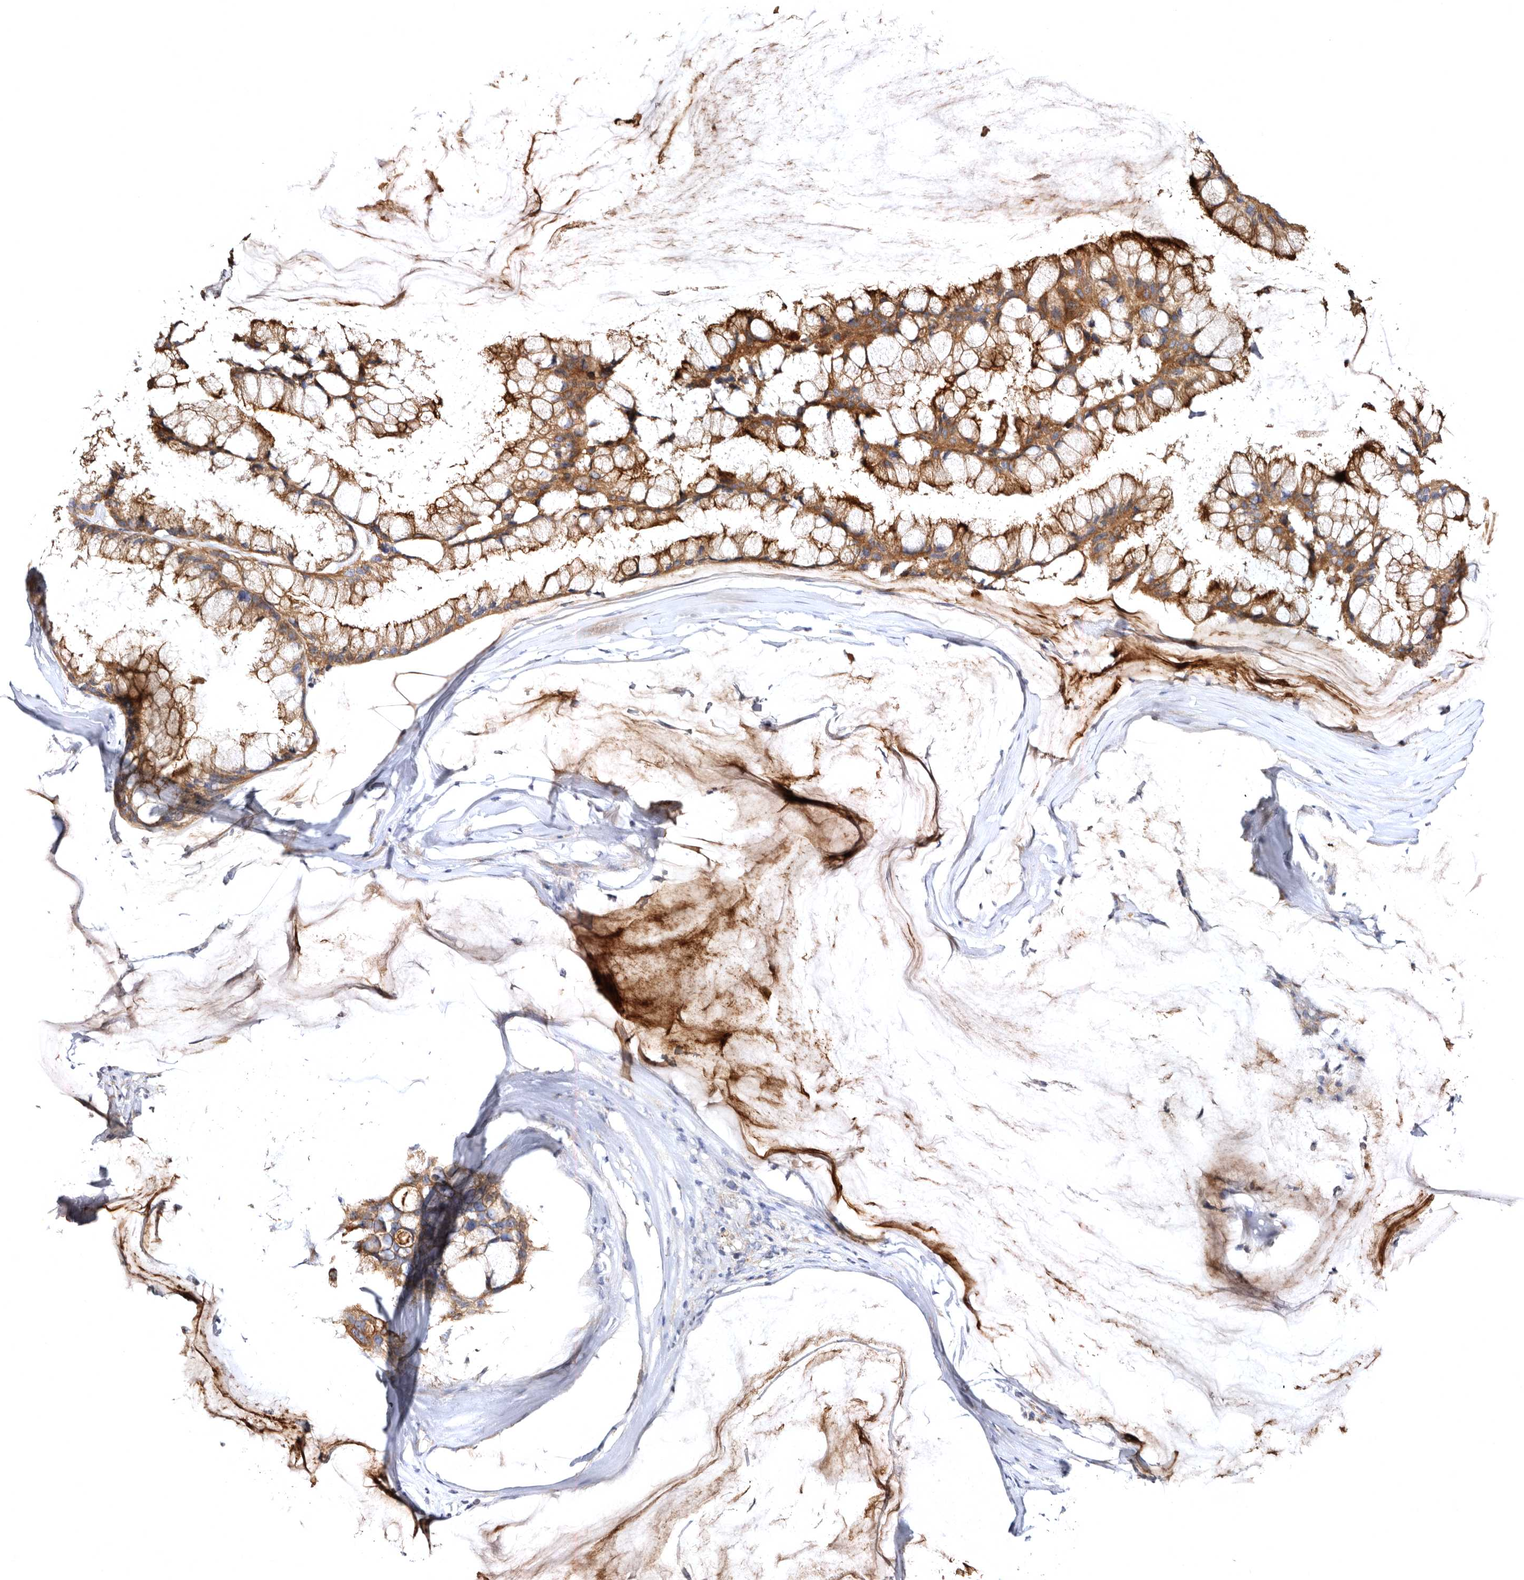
{"staining": {"intensity": "moderate", "quantity": ">75%", "location": "cytoplasmic/membranous"}, "tissue": "ovarian cancer", "cell_type": "Tumor cells", "image_type": "cancer", "snomed": [{"axis": "morphology", "description": "Cystadenocarcinoma, mucinous, NOS"}, {"axis": "topography", "description": "Ovary"}], "caption": "Tumor cells reveal medium levels of moderate cytoplasmic/membranous expression in approximately >75% of cells in human ovarian mucinous cystadenocarcinoma.", "gene": "BAIAP2L1", "patient": {"sex": "female", "age": 39}}